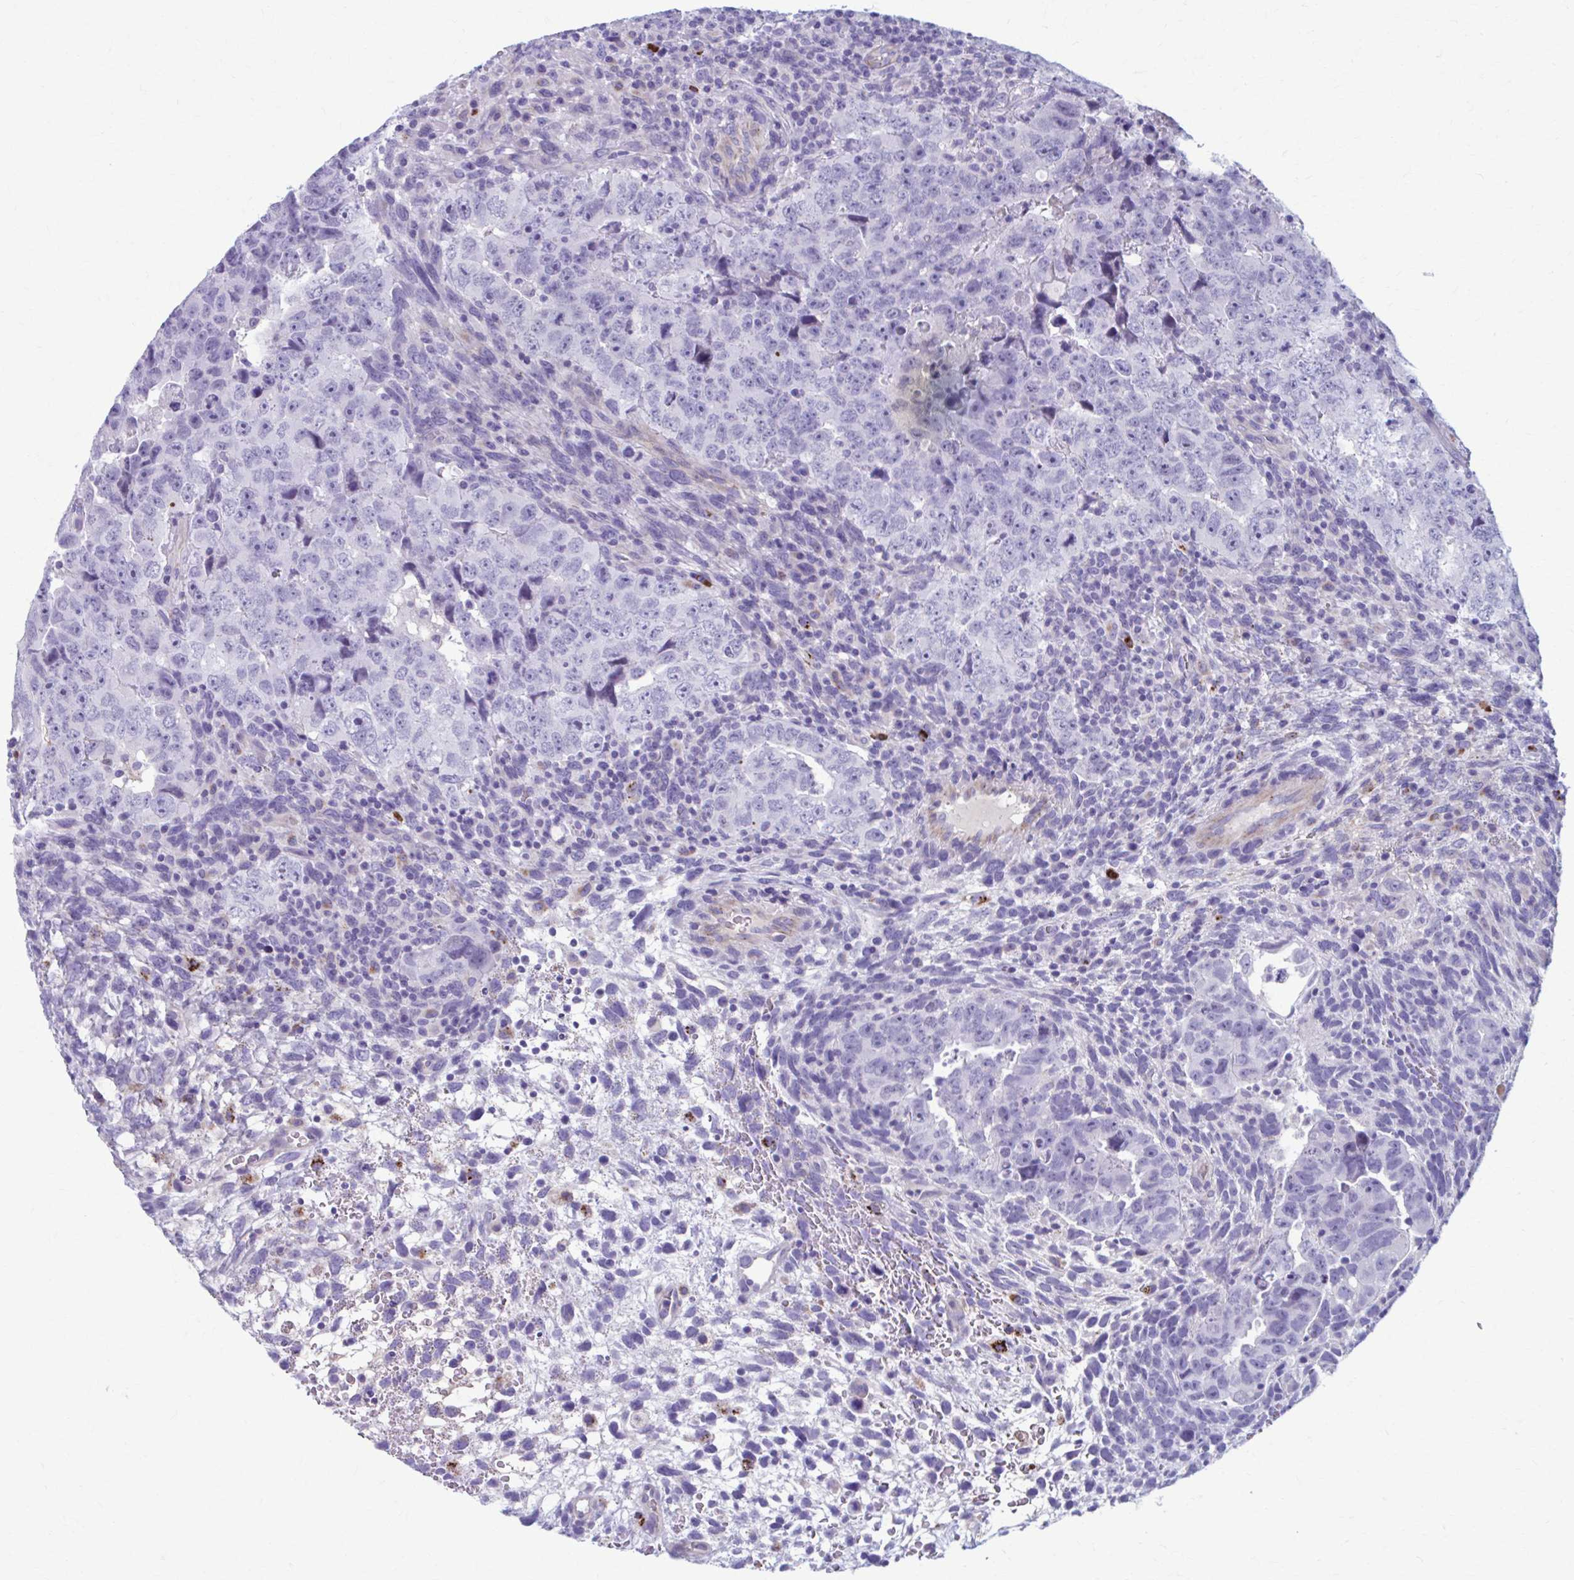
{"staining": {"intensity": "negative", "quantity": "none", "location": "none"}, "tissue": "testis cancer", "cell_type": "Tumor cells", "image_type": "cancer", "snomed": [{"axis": "morphology", "description": "Carcinoma, Embryonal, NOS"}, {"axis": "topography", "description": "Testis"}], "caption": "Immunohistochemical staining of testis embryonal carcinoma exhibits no significant staining in tumor cells. The staining is performed using DAB (3,3'-diaminobenzidine) brown chromogen with nuclei counter-stained in using hematoxylin.", "gene": "C12orf71", "patient": {"sex": "male", "age": 24}}